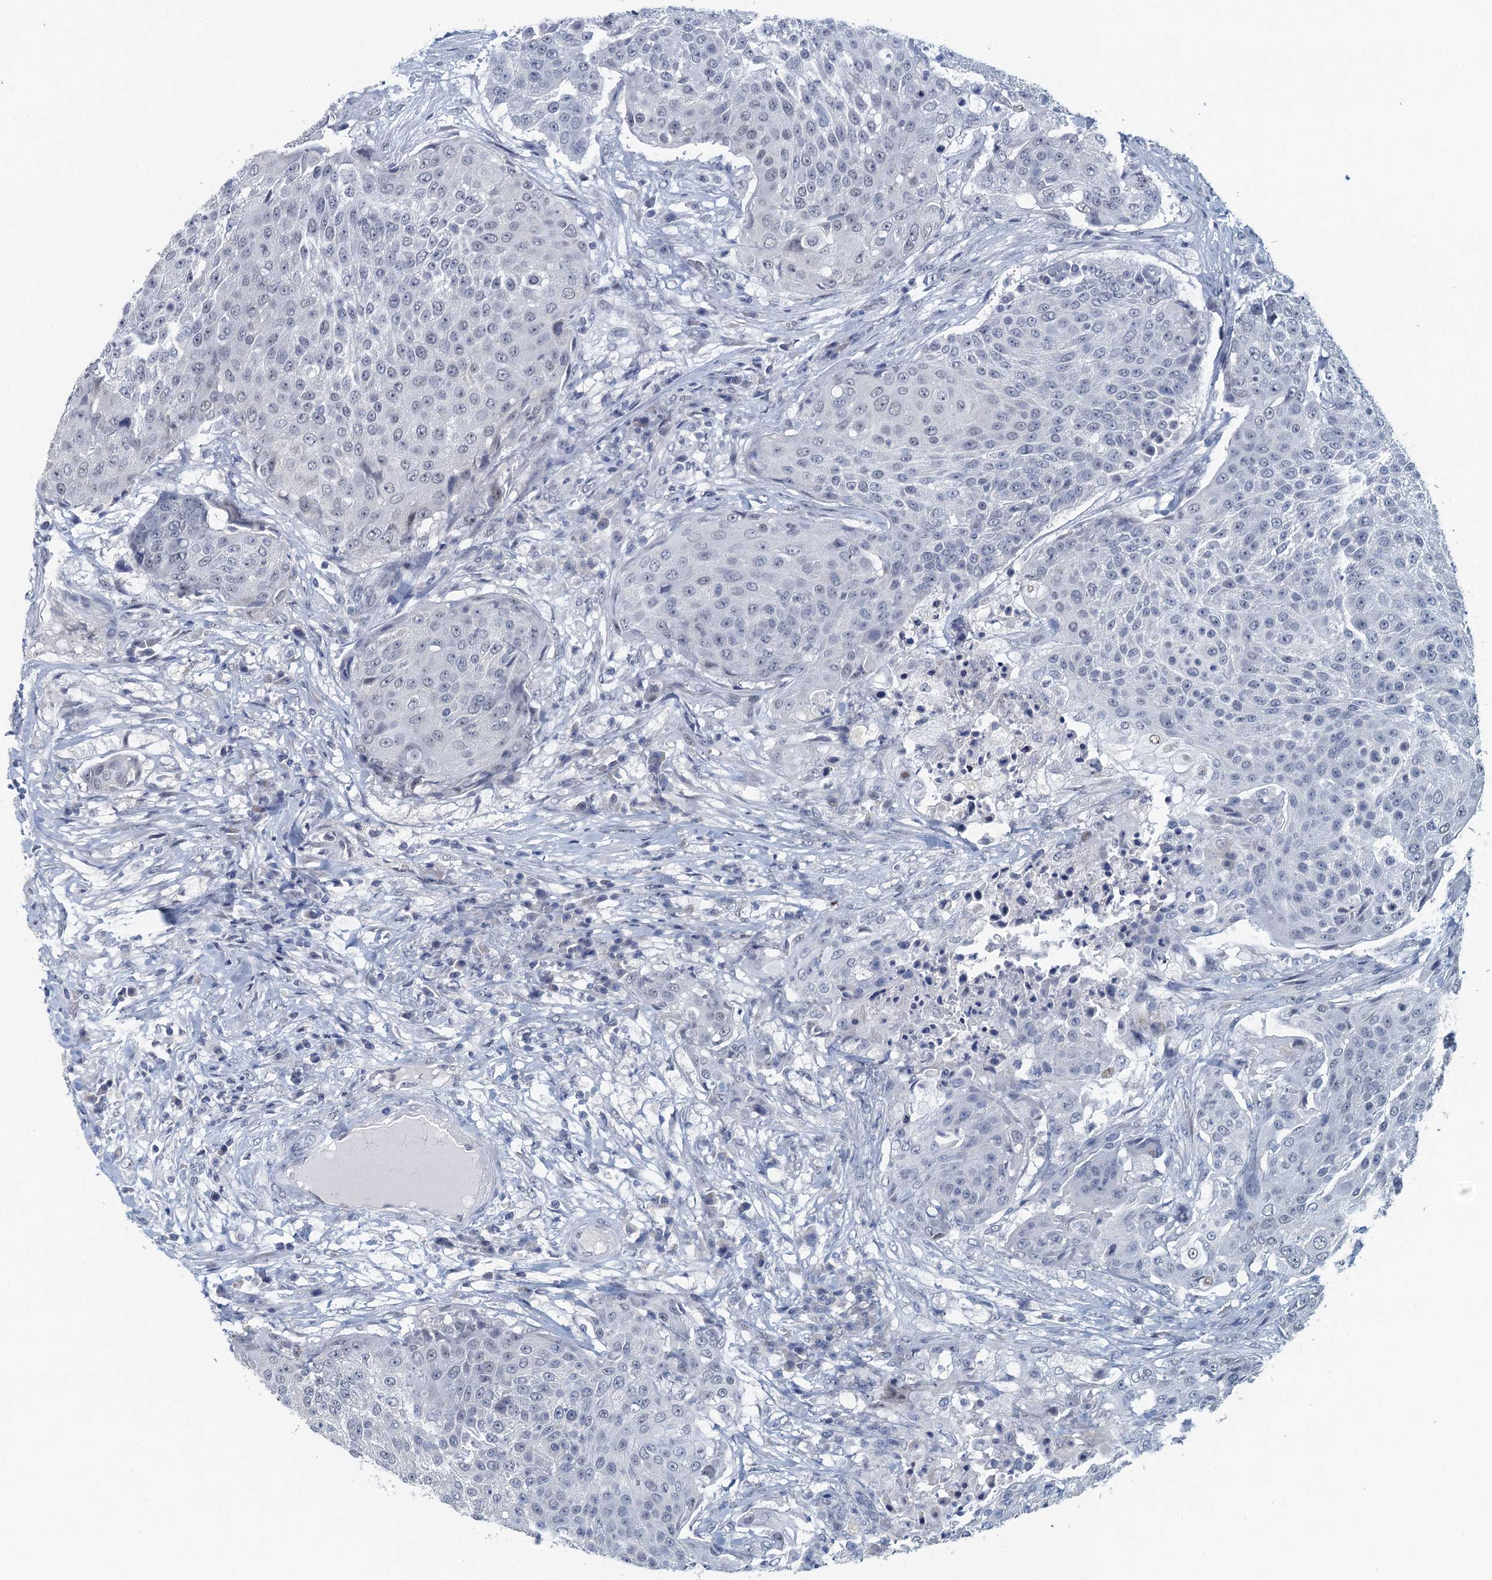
{"staining": {"intensity": "negative", "quantity": "none", "location": "none"}, "tissue": "urothelial cancer", "cell_type": "Tumor cells", "image_type": "cancer", "snomed": [{"axis": "morphology", "description": "Urothelial carcinoma, High grade"}, {"axis": "topography", "description": "Urinary bladder"}], "caption": "DAB immunohistochemical staining of human urothelial cancer exhibits no significant expression in tumor cells.", "gene": "TTLL9", "patient": {"sex": "female", "age": 63}}